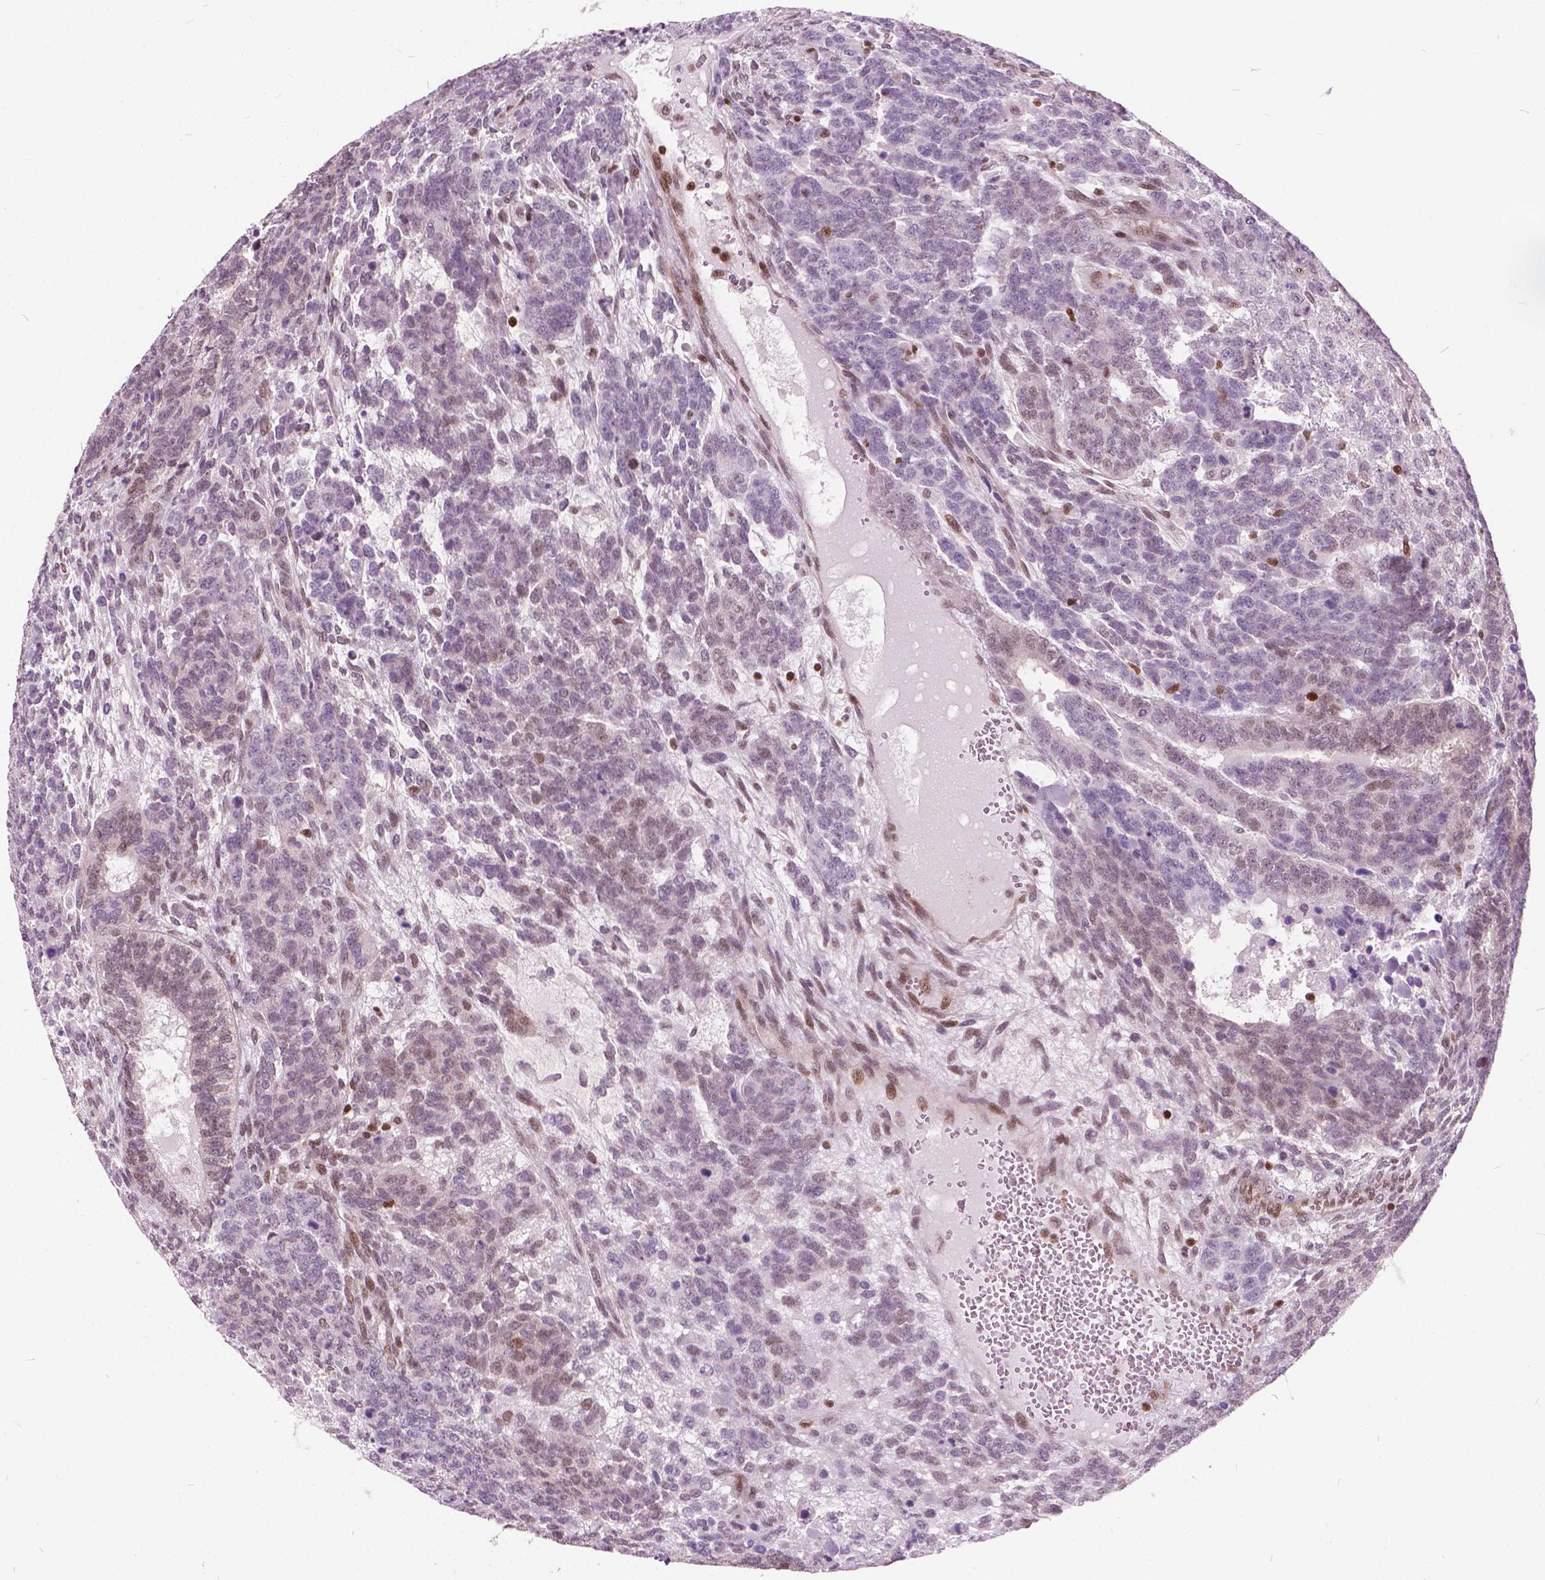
{"staining": {"intensity": "weak", "quantity": "<25%", "location": "nuclear"}, "tissue": "testis cancer", "cell_type": "Tumor cells", "image_type": "cancer", "snomed": [{"axis": "morphology", "description": "Normal tissue, NOS"}, {"axis": "morphology", "description": "Carcinoma, Embryonal, NOS"}, {"axis": "topography", "description": "Testis"}, {"axis": "topography", "description": "Epididymis"}], "caption": "Embryonal carcinoma (testis) stained for a protein using immunohistochemistry (IHC) shows no expression tumor cells.", "gene": "STAT5B", "patient": {"sex": "male", "age": 23}}